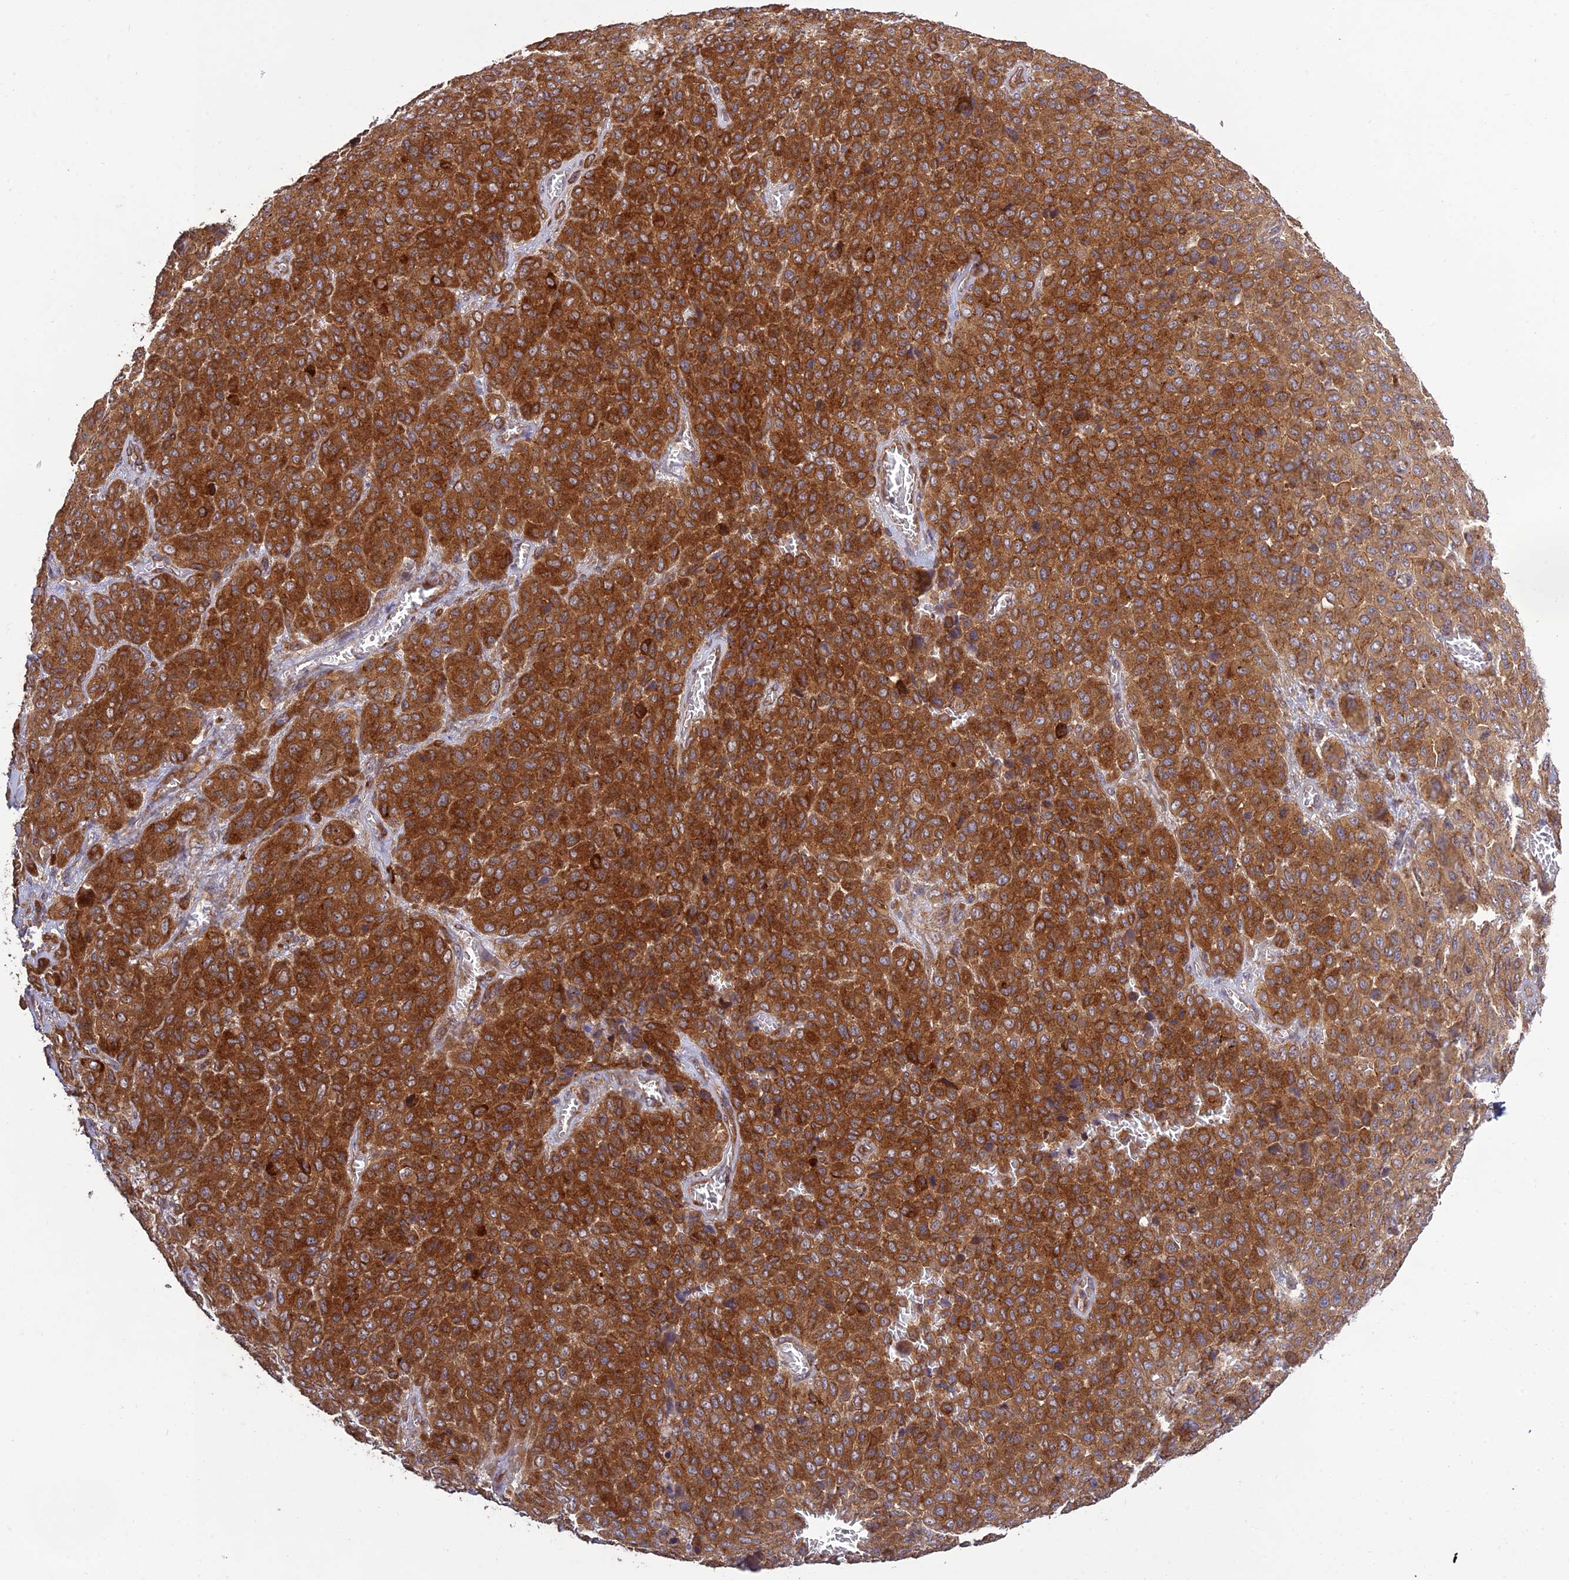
{"staining": {"intensity": "strong", "quantity": ">75%", "location": "cytoplasmic/membranous"}, "tissue": "melanoma", "cell_type": "Tumor cells", "image_type": "cancer", "snomed": [{"axis": "morphology", "description": "Malignant melanoma, Metastatic site"}, {"axis": "topography", "description": "Skin"}], "caption": "The immunohistochemical stain labels strong cytoplasmic/membranous staining in tumor cells of malignant melanoma (metastatic site) tissue.", "gene": "TMEM131L", "patient": {"sex": "female", "age": 81}}